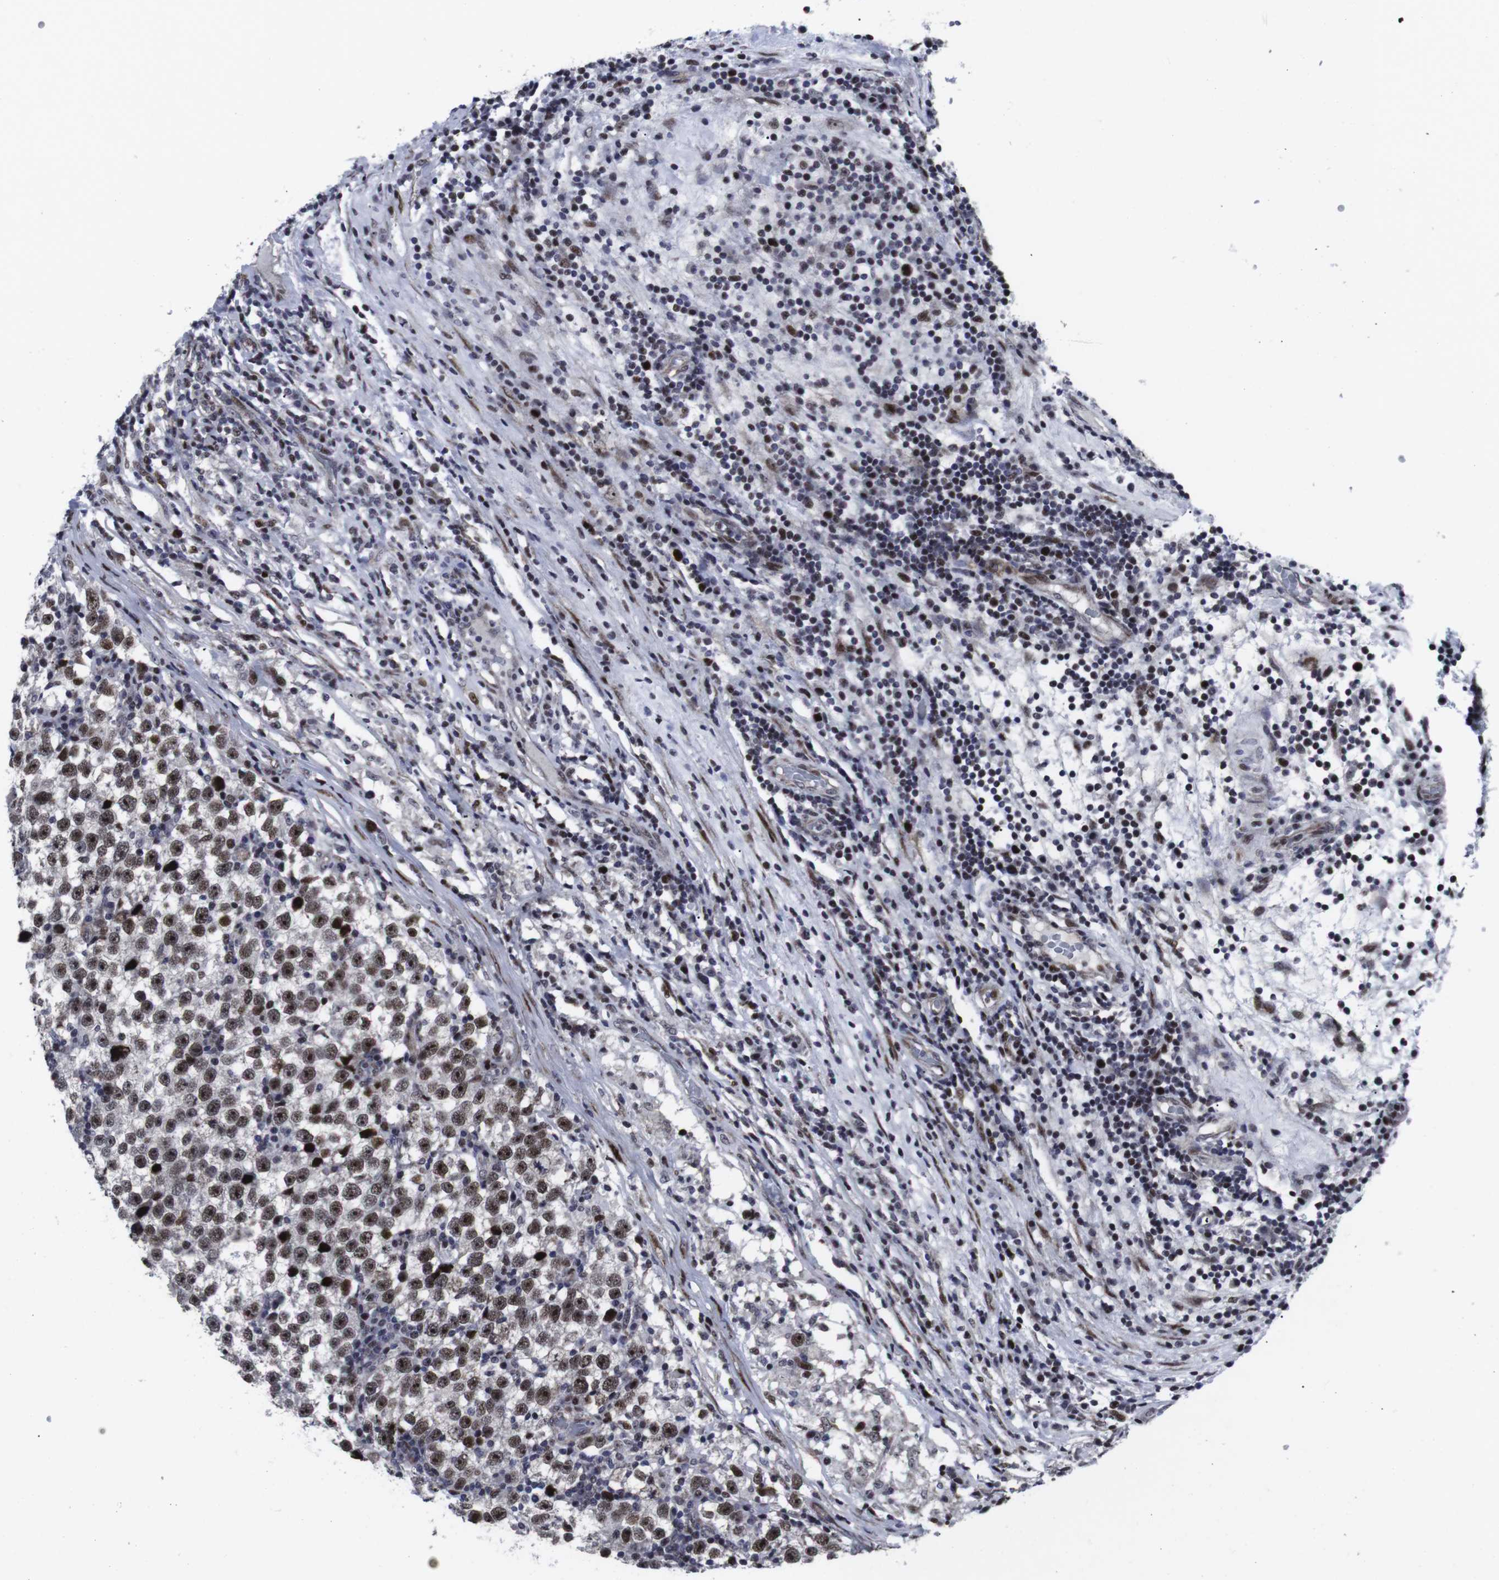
{"staining": {"intensity": "strong", "quantity": ">75%", "location": "nuclear"}, "tissue": "testis cancer", "cell_type": "Tumor cells", "image_type": "cancer", "snomed": [{"axis": "morphology", "description": "Seminoma, NOS"}, {"axis": "topography", "description": "Testis"}], "caption": "Strong nuclear protein expression is seen in approximately >75% of tumor cells in seminoma (testis).", "gene": "MLH1", "patient": {"sex": "male", "age": 43}}